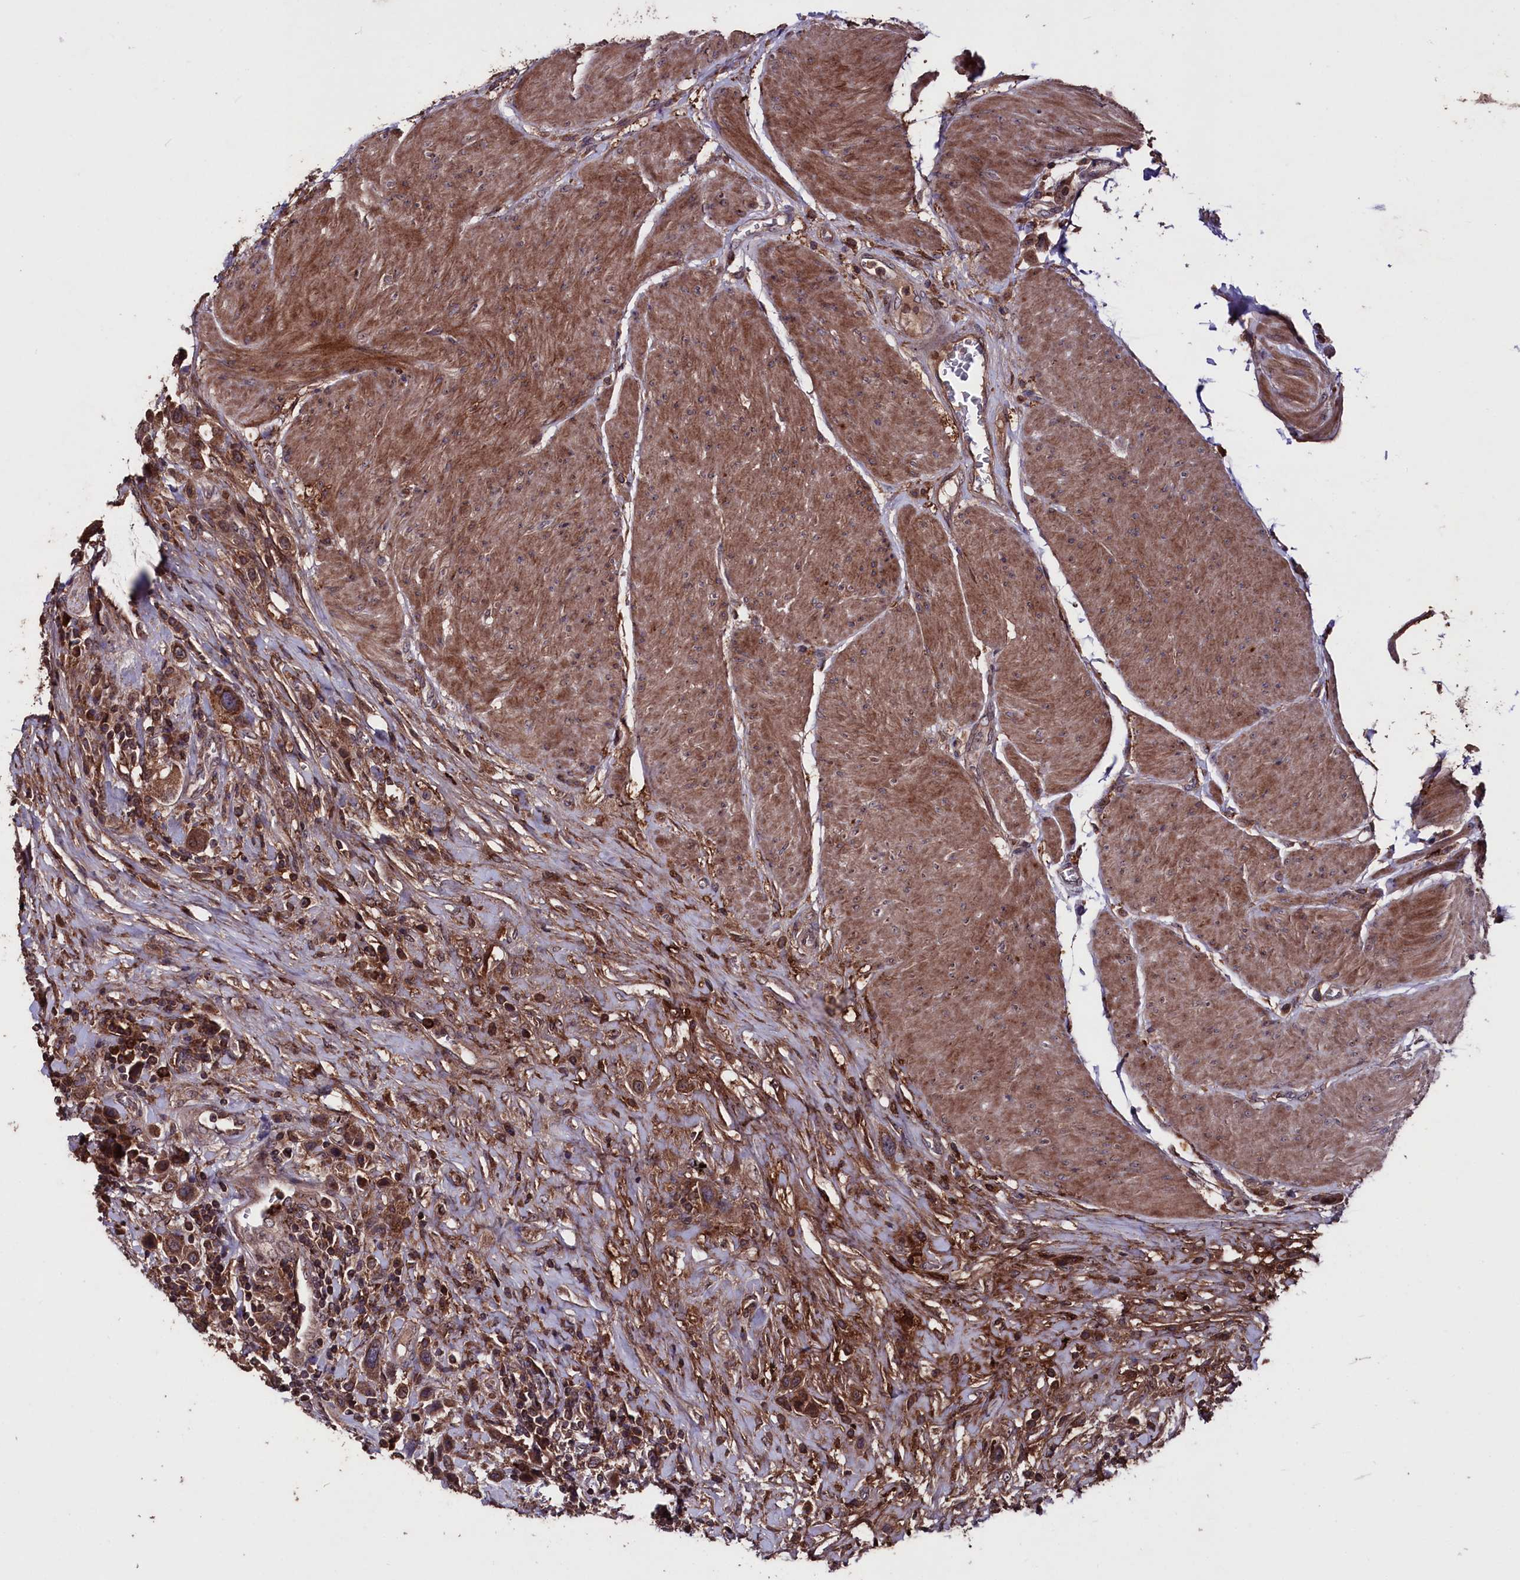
{"staining": {"intensity": "moderate", "quantity": ">75%", "location": "cytoplasmic/membranous"}, "tissue": "urothelial cancer", "cell_type": "Tumor cells", "image_type": "cancer", "snomed": [{"axis": "morphology", "description": "Urothelial carcinoma, High grade"}, {"axis": "topography", "description": "Urinary bladder"}], "caption": "Protein expression analysis of high-grade urothelial carcinoma demonstrates moderate cytoplasmic/membranous staining in approximately >75% of tumor cells.", "gene": "MYO1H", "patient": {"sex": "male", "age": 50}}